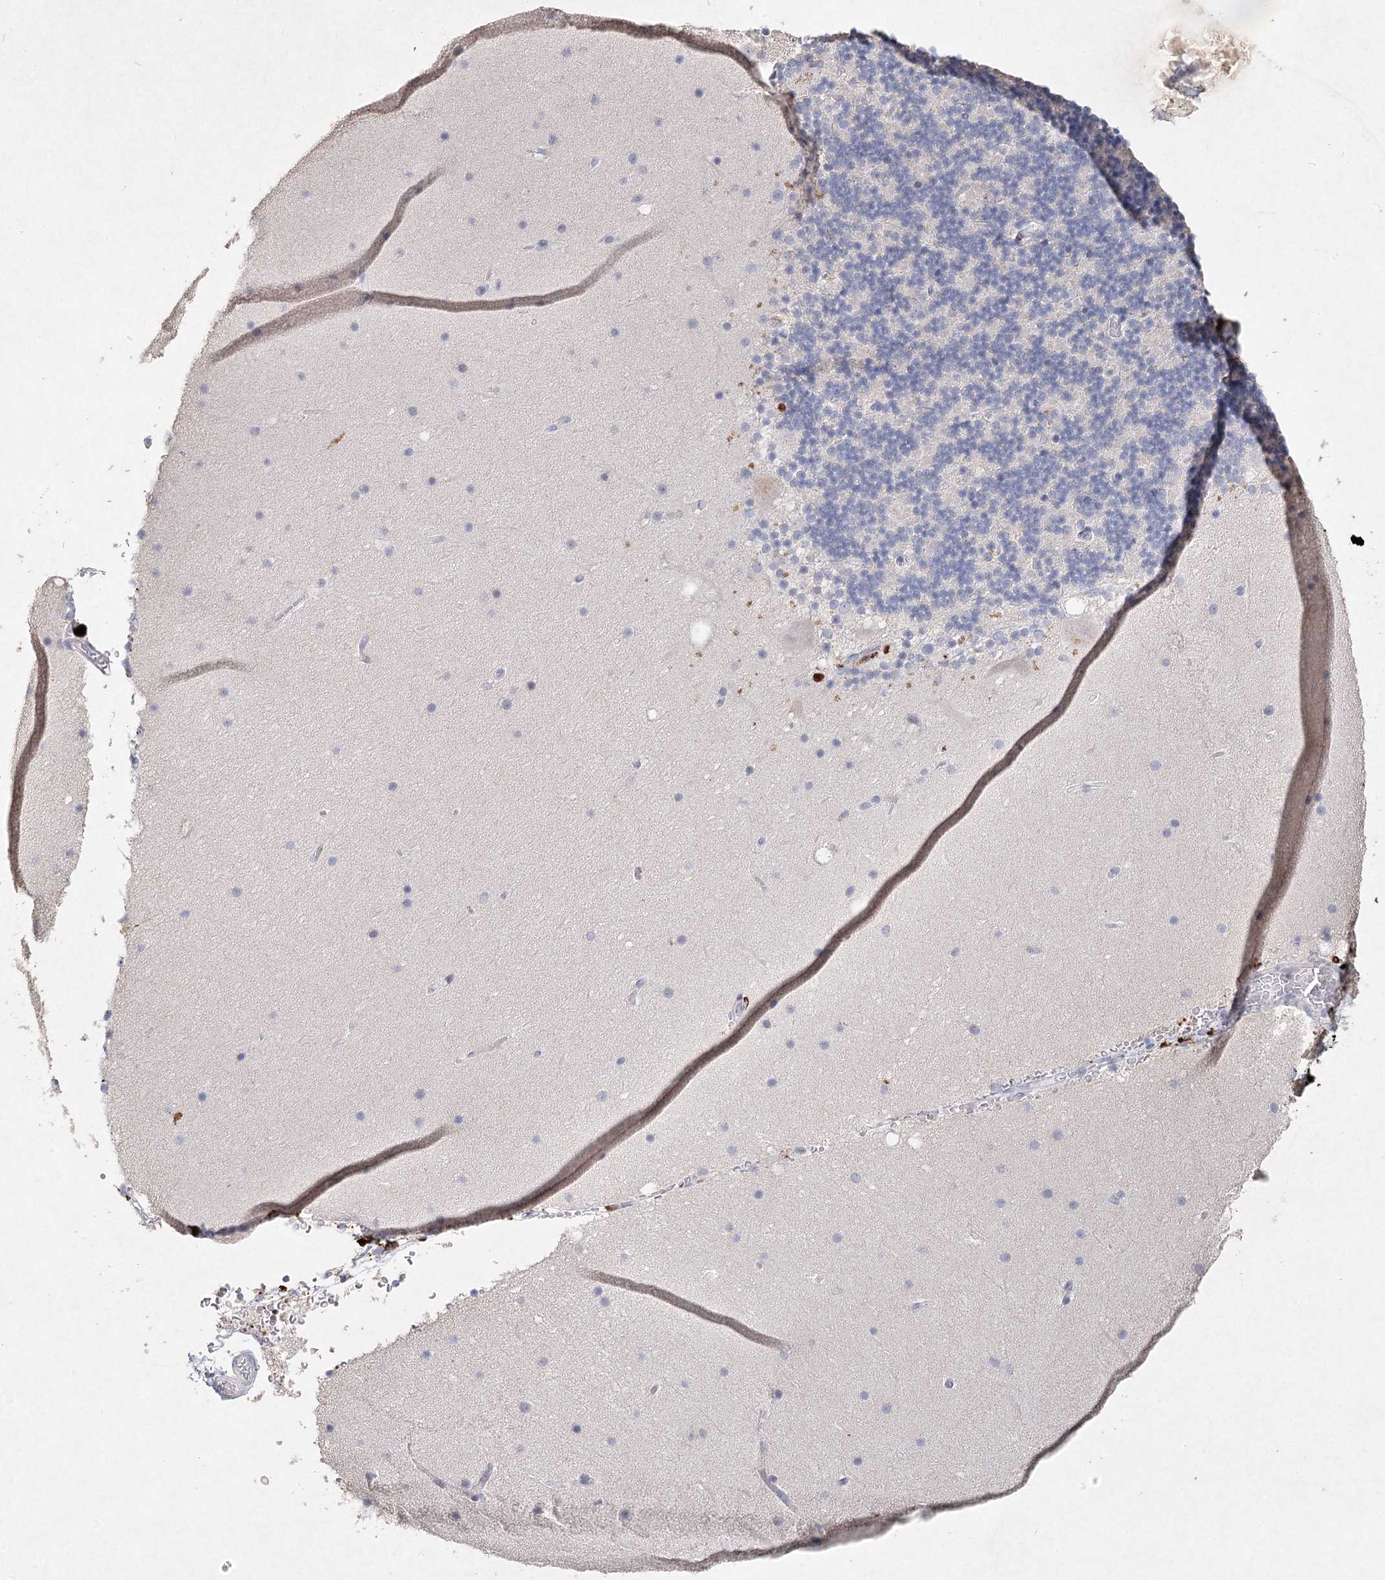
{"staining": {"intensity": "negative", "quantity": "none", "location": "none"}, "tissue": "cerebellum", "cell_type": "Cells in granular layer", "image_type": "normal", "snomed": [{"axis": "morphology", "description": "Normal tissue, NOS"}, {"axis": "topography", "description": "Cerebellum"}], "caption": "The IHC histopathology image has no significant staining in cells in granular layer of cerebellum. (DAB (3,3'-diaminobenzidine) immunohistochemistry with hematoxylin counter stain).", "gene": "ARSI", "patient": {"sex": "male", "age": 57}}